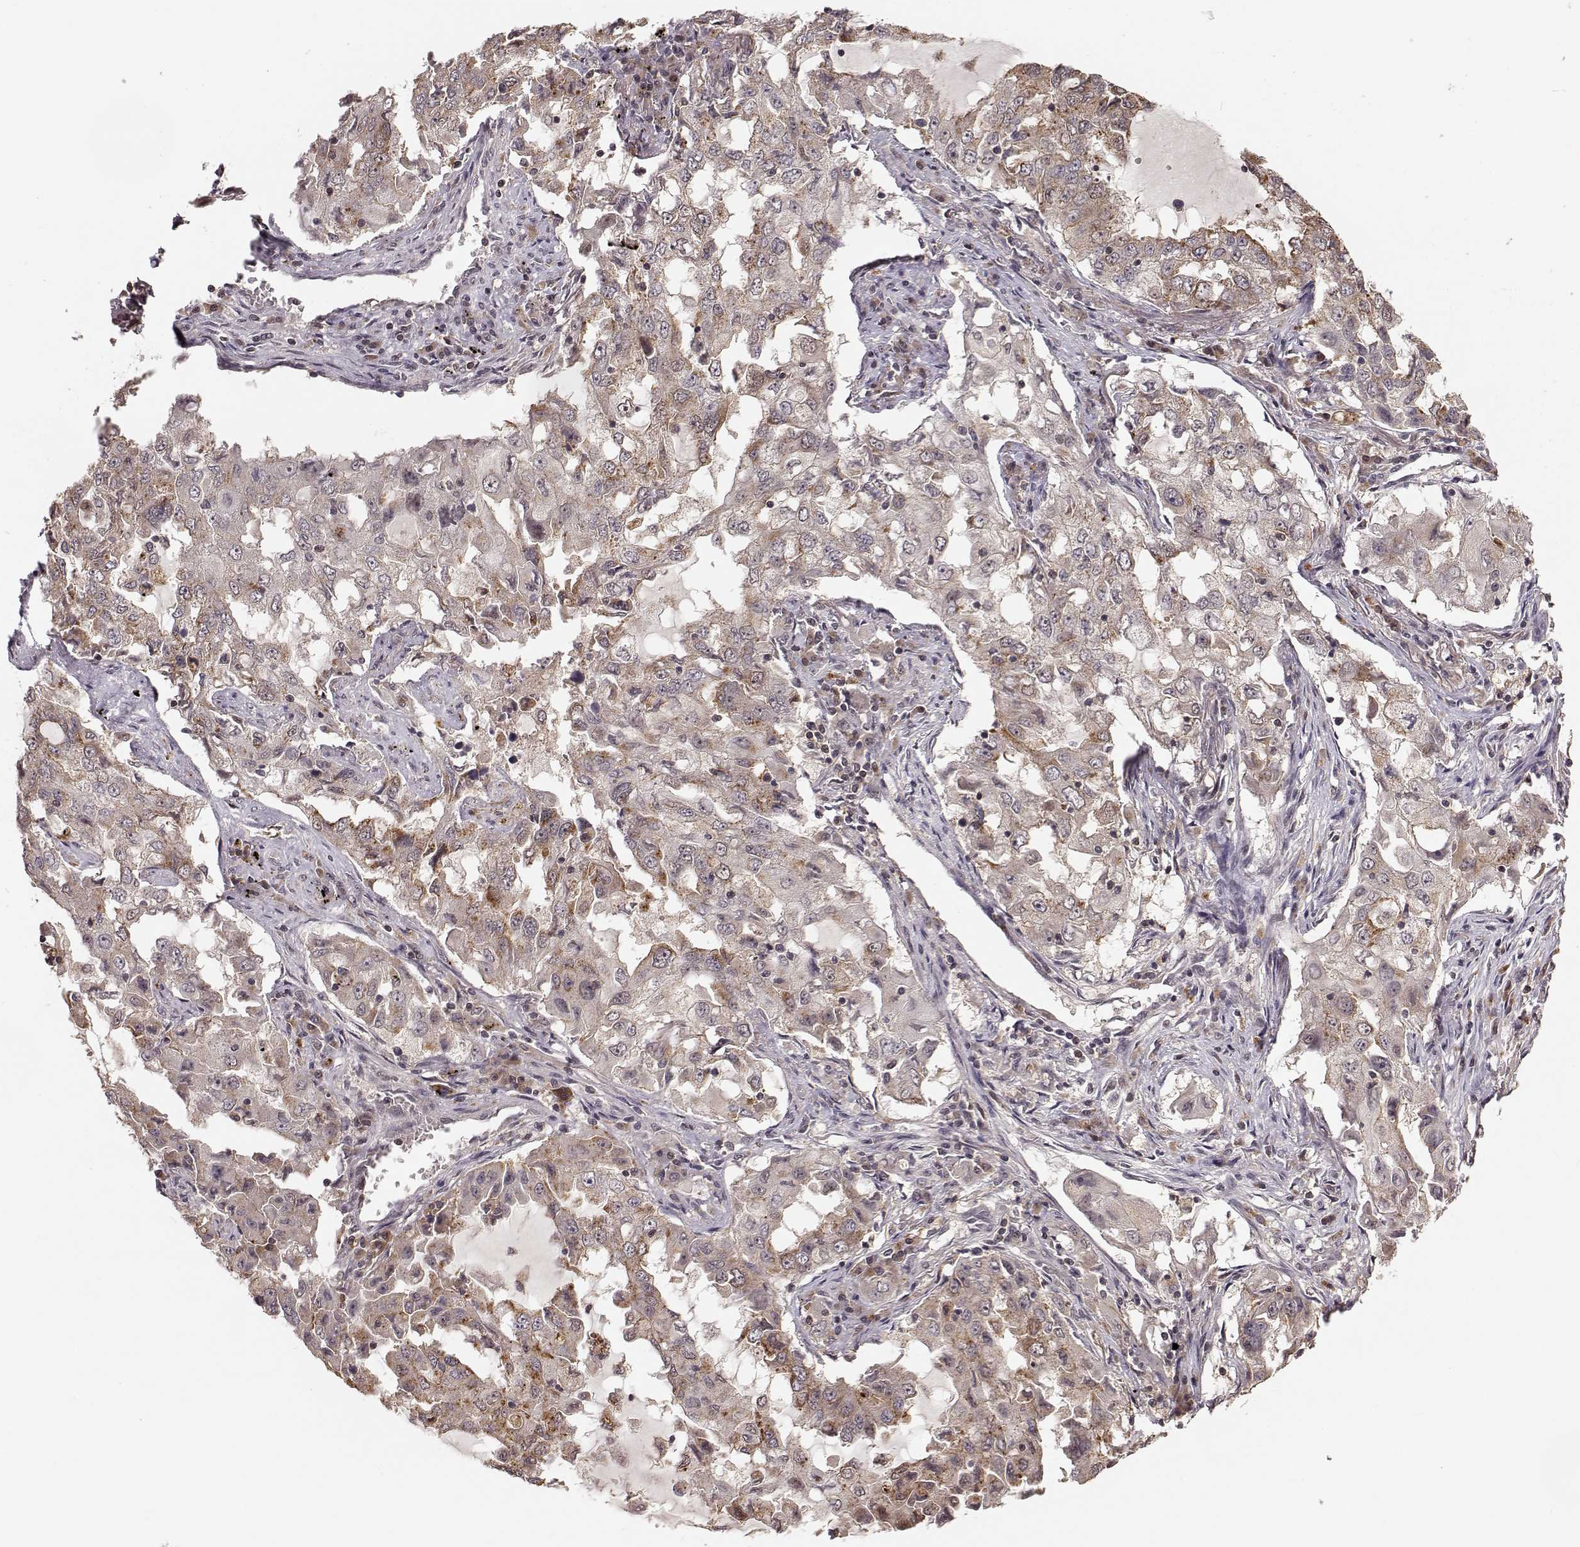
{"staining": {"intensity": "moderate", "quantity": "25%-75%", "location": "cytoplasmic/membranous"}, "tissue": "lung cancer", "cell_type": "Tumor cells", "image_type": "cancer", "snomed": [{"axis": "morphology", "description": "Adenocarcinoma, NOS"}, {"axis": "topography", "description": "Lung"}], "caption": "Protein expression analysis of lung adenocarcinoma reveals moderate cytoplasmic/membranous expression in about 25%-75% of tumor cells. Nuclei are stained in blue.", "gene": "PLEKHG3", "patient": {"sex": "female", "age": 61}}